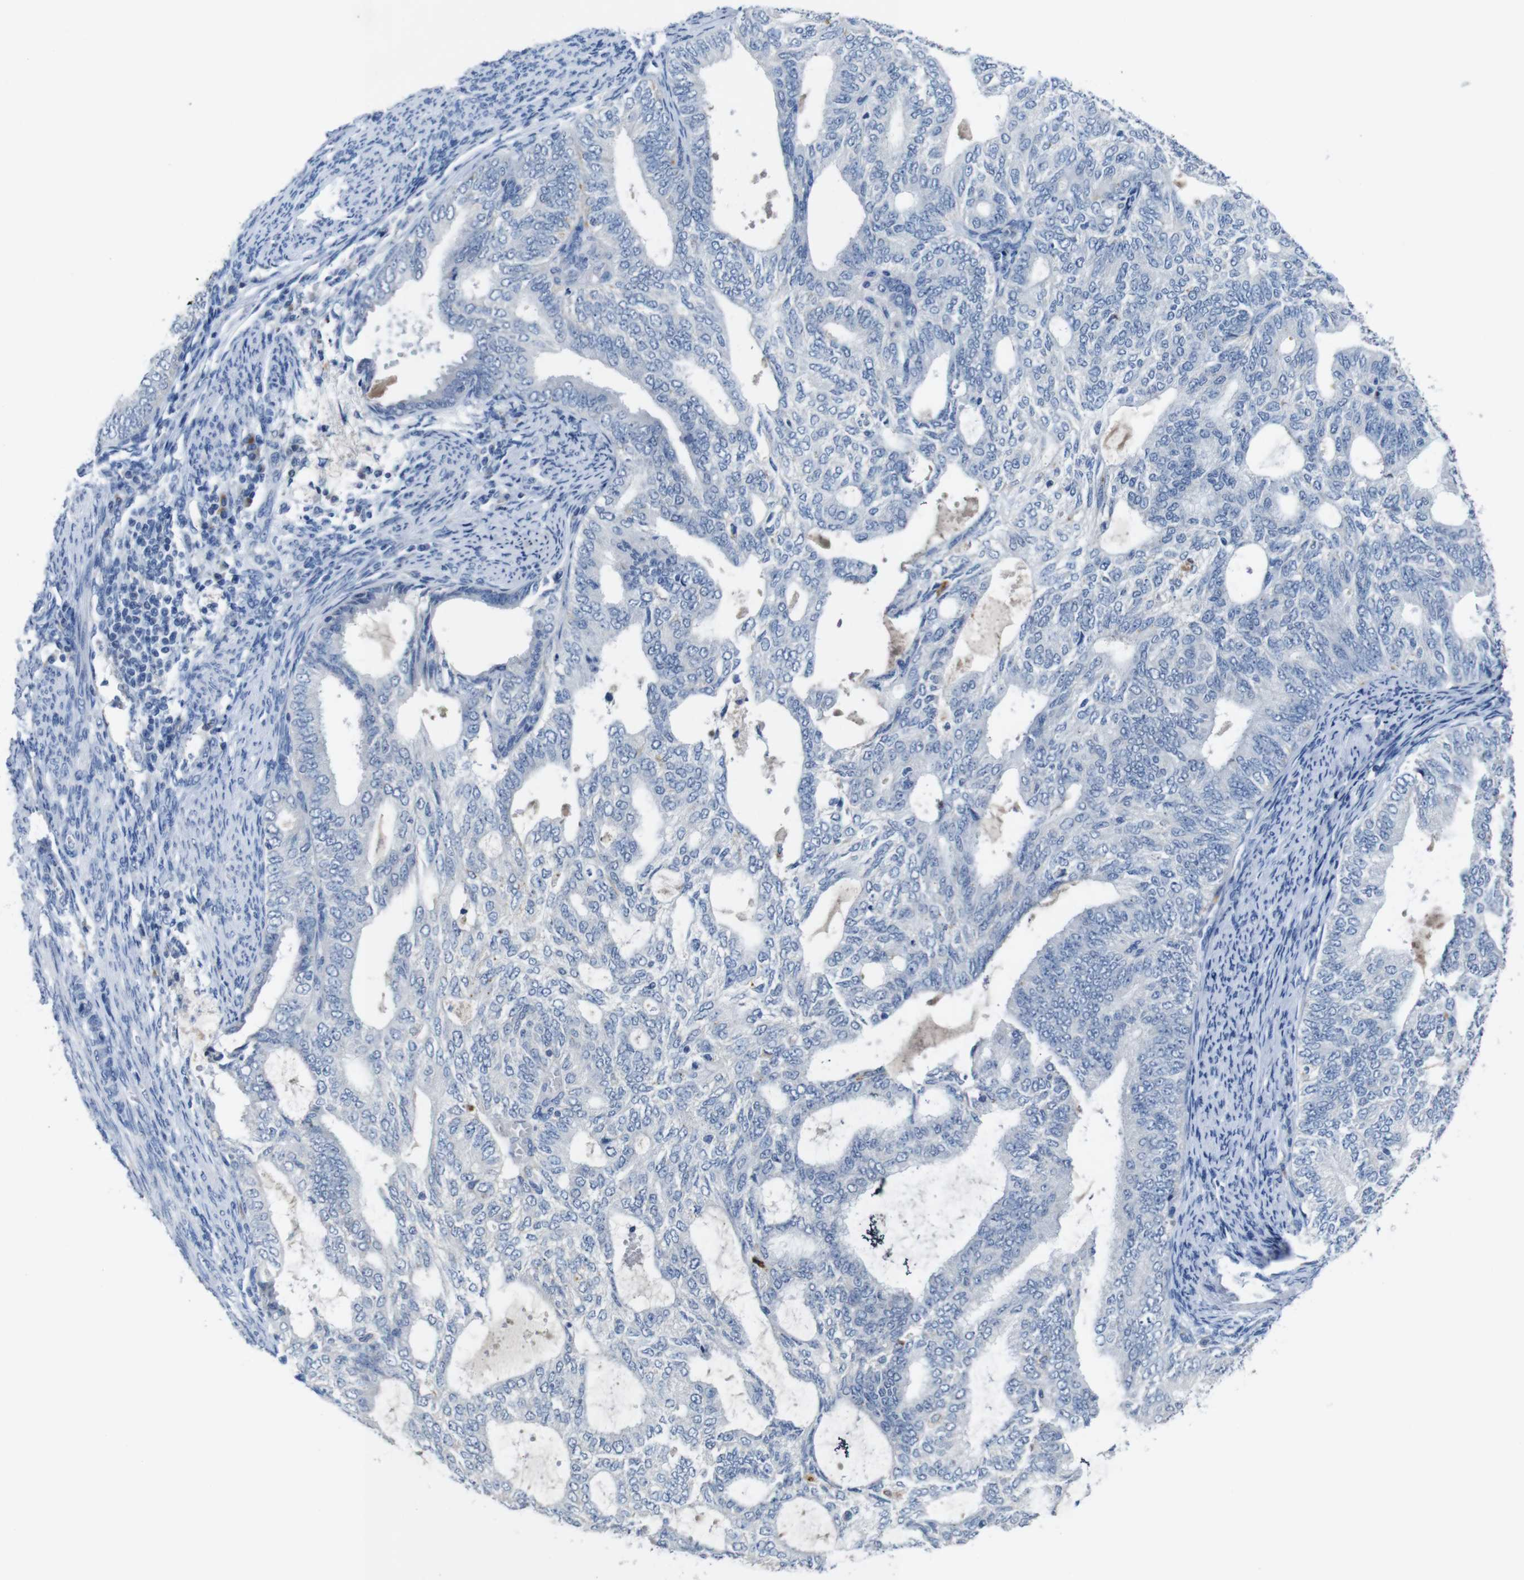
{"staining": {"intensity": "negative", "quantity": "none", "location": "none"}, "tissue": "endometrial cancer", "cell_type": "Tumor cells", "image_type": "cancer", "snomed": [{"axis": "morphology", "description": "Adenocarcinoma, NOS"}, {"axis": "topography", "description": "Endometrium"}], "caption": "Tumor cells show no significant protein expression in endometrial adenocarcinoma.", "gene": "SLC2A8", "patient": {"sex": "female", "age": 58}}